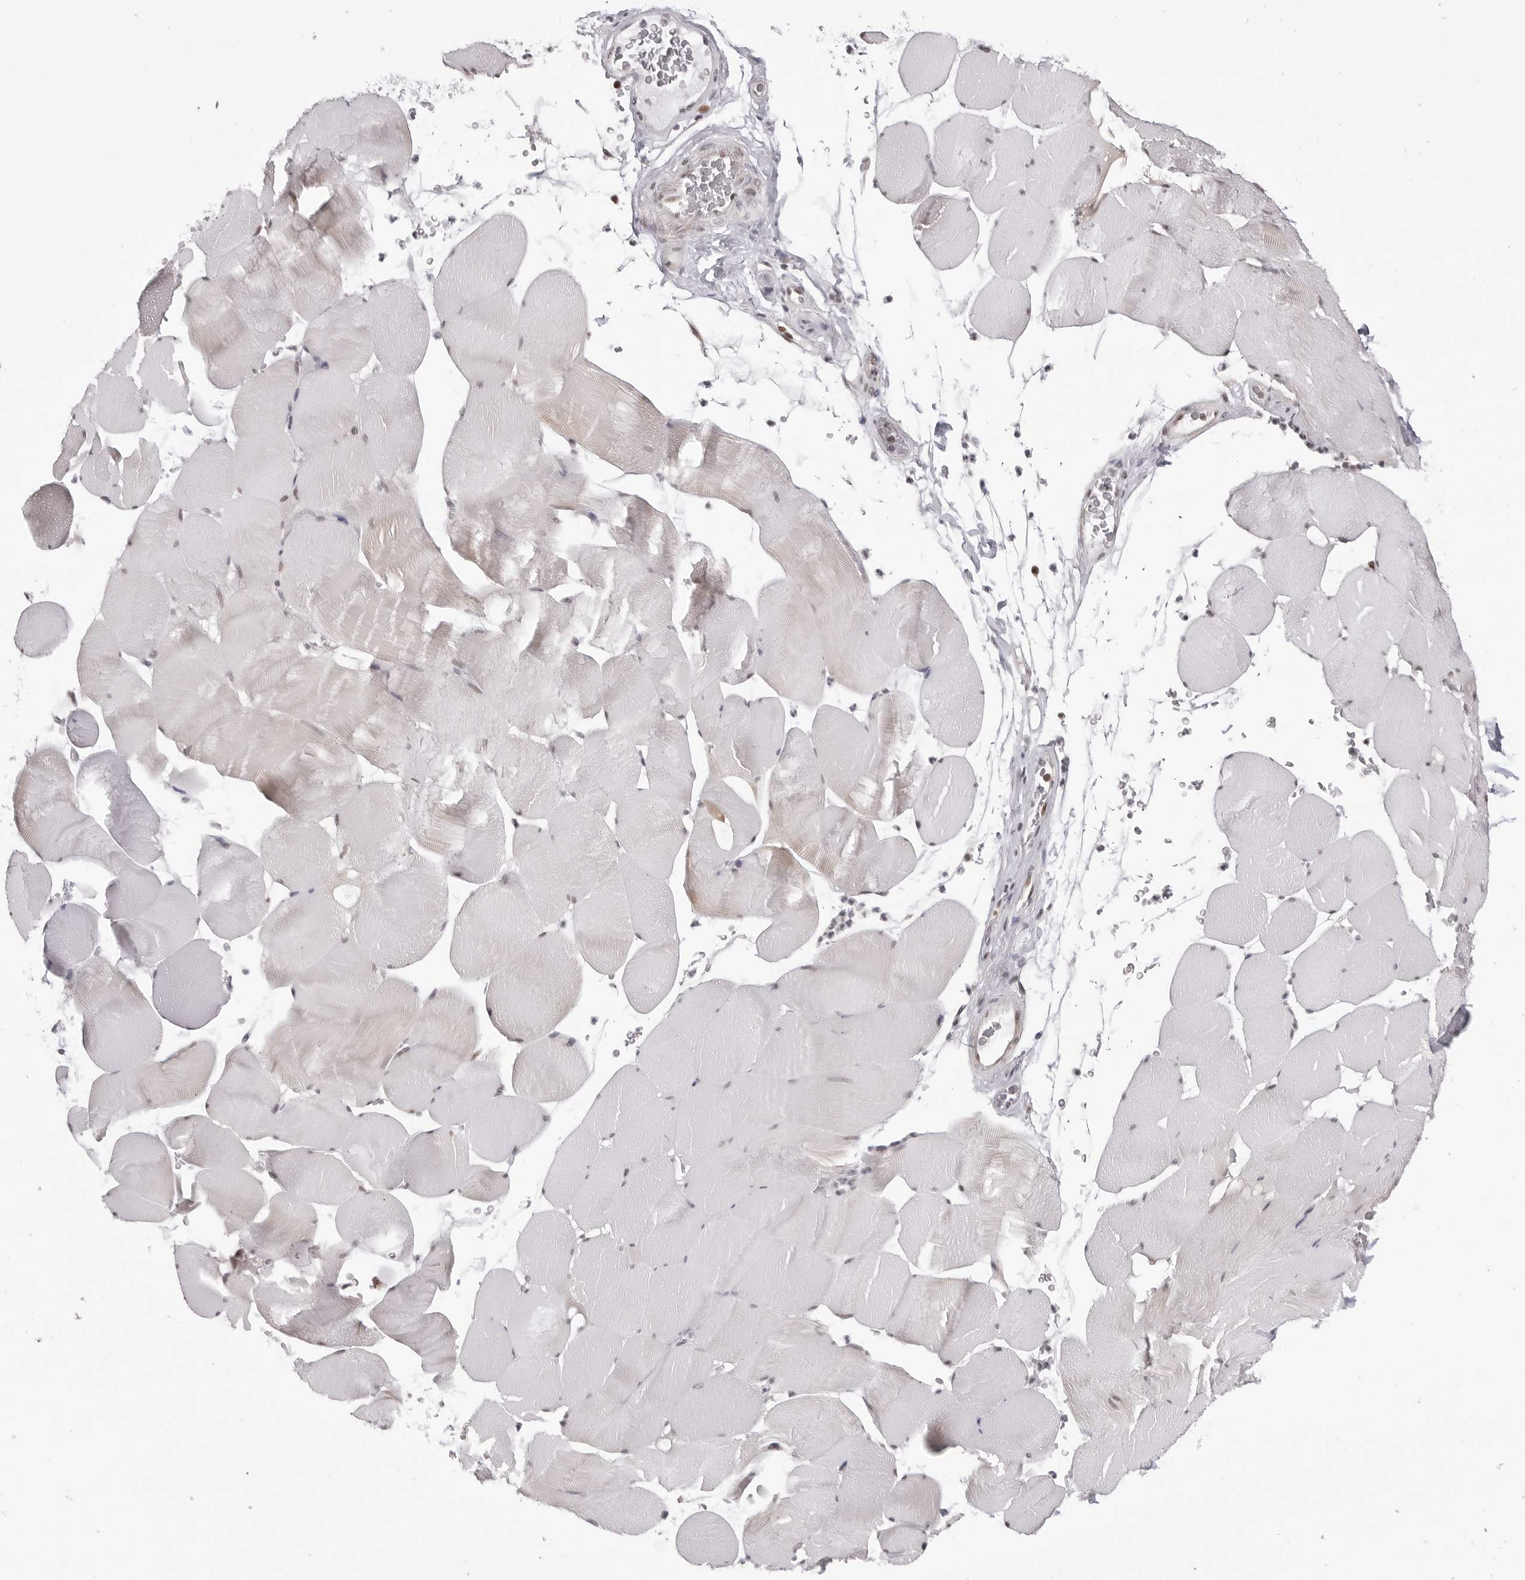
{"staining": {"intensity": "weak", "quantity": "<25%", "location": "nuclear"}, "tissue": "skeletal muscle", "cell_type": "Myocytes", "image_type": "normal", "snomed": [{"axis": "morphology", "description": "Normal tissue, NOS"}, {"axis": "topography", "description": "Skeletal muscle"}], "caption": "Micrograph shows no significant protein expression in myocytes of unremarkable skeletal muscle.", "gene": "PHF3", "patient": {"sex": "male", "age": 62}}